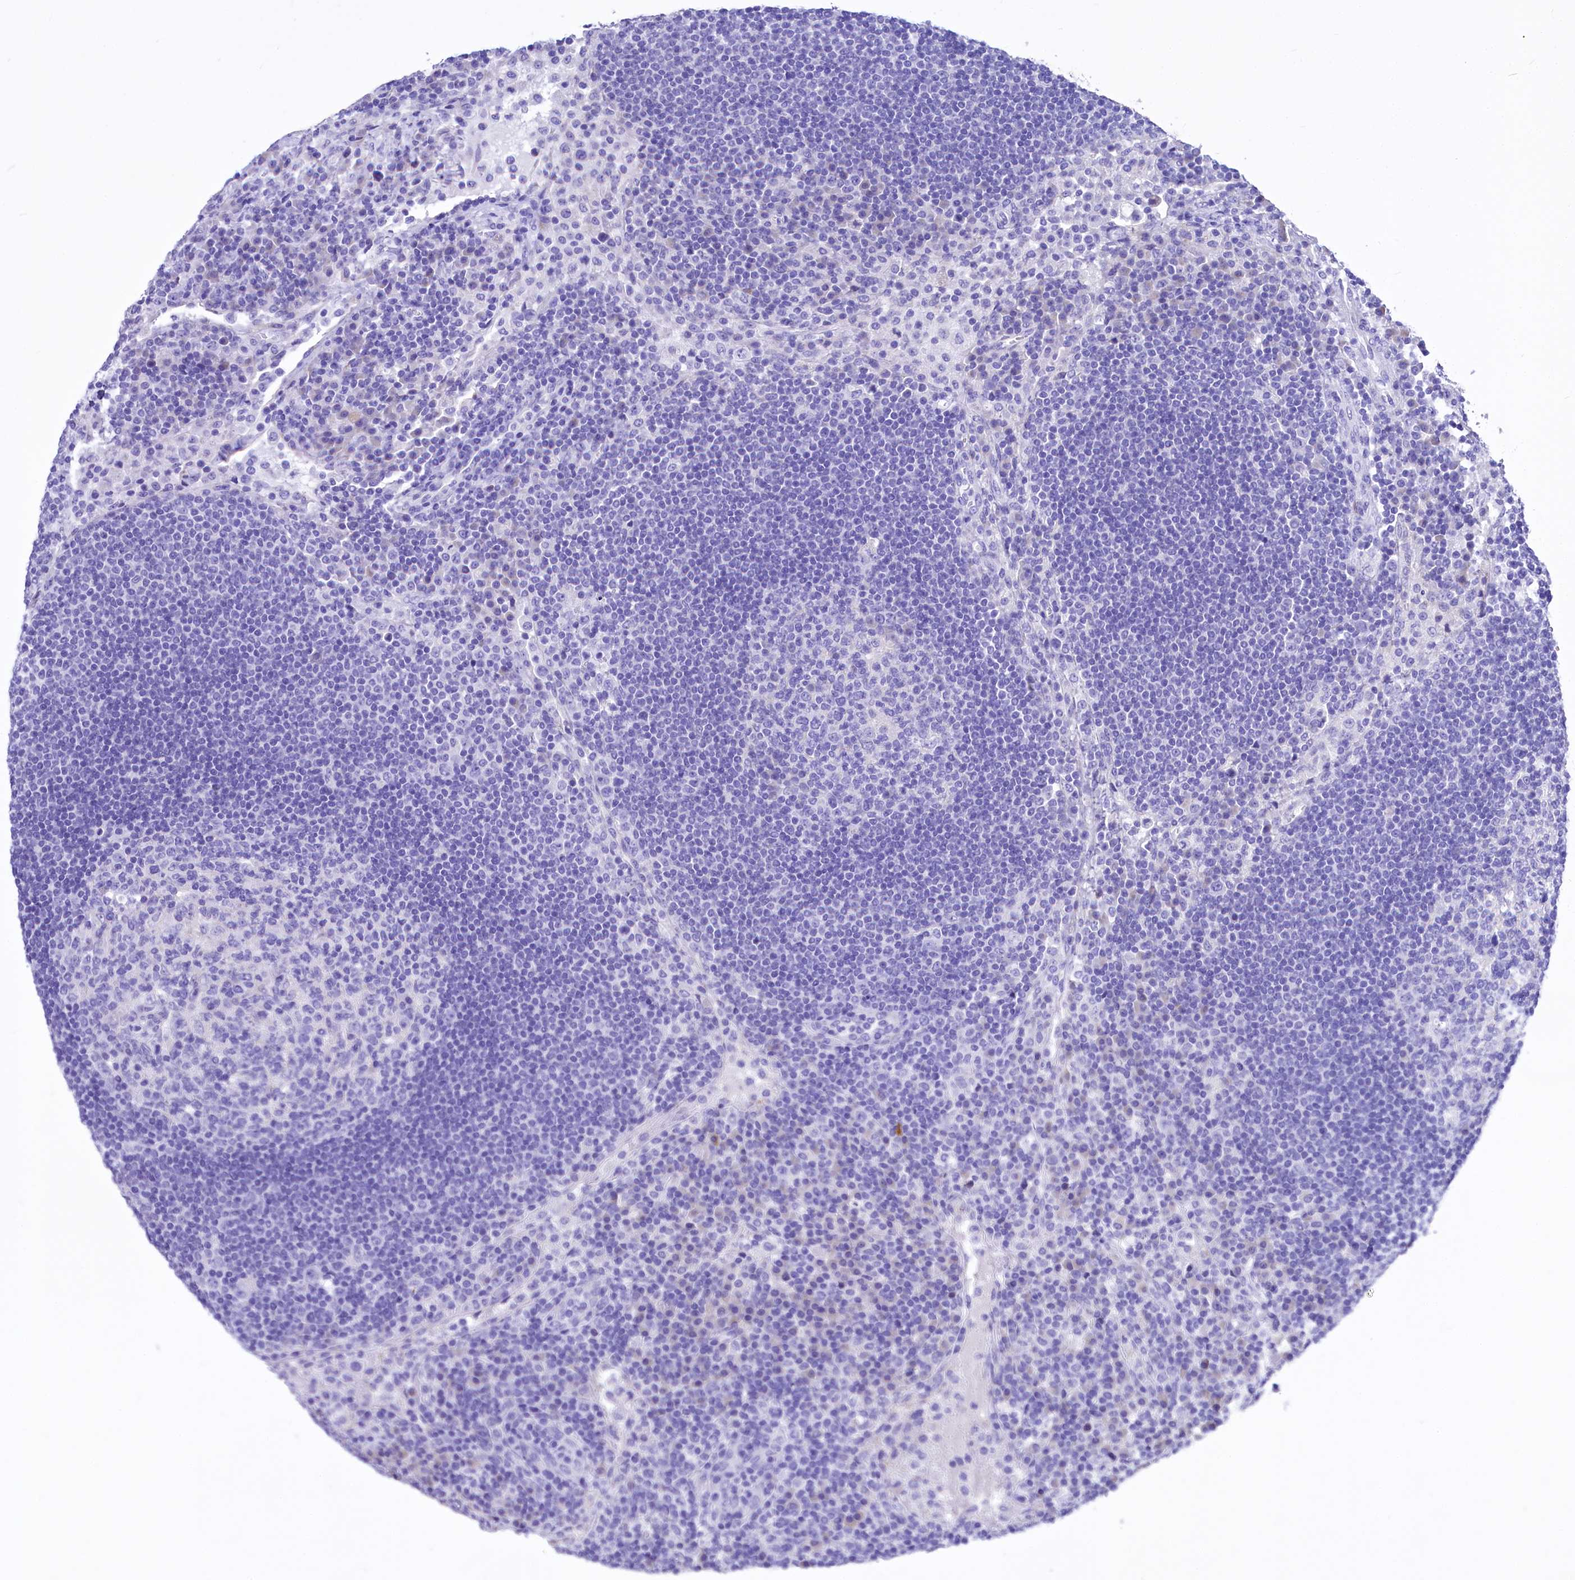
{"staining": {"intensity": "negative", "quantity": "none", "location": "none"}, "tissue": "lymph node", "cell_type": "Germinal center cells", "image_type": "normal", "snomed": [{"axis": "morphology", "description": "Normal tissue, NOS"}, {"axis": "topography", "description": "Lymph node"}], "caption": "Germinal center cells are negative for brown protein staining in unremarkable lymph node. (DAB (3,3'-diaminobenzidine) immunohistochemistry, high magnification).", "gene": "A2ML1", "patient": {"sex": "female", "age": 53}}